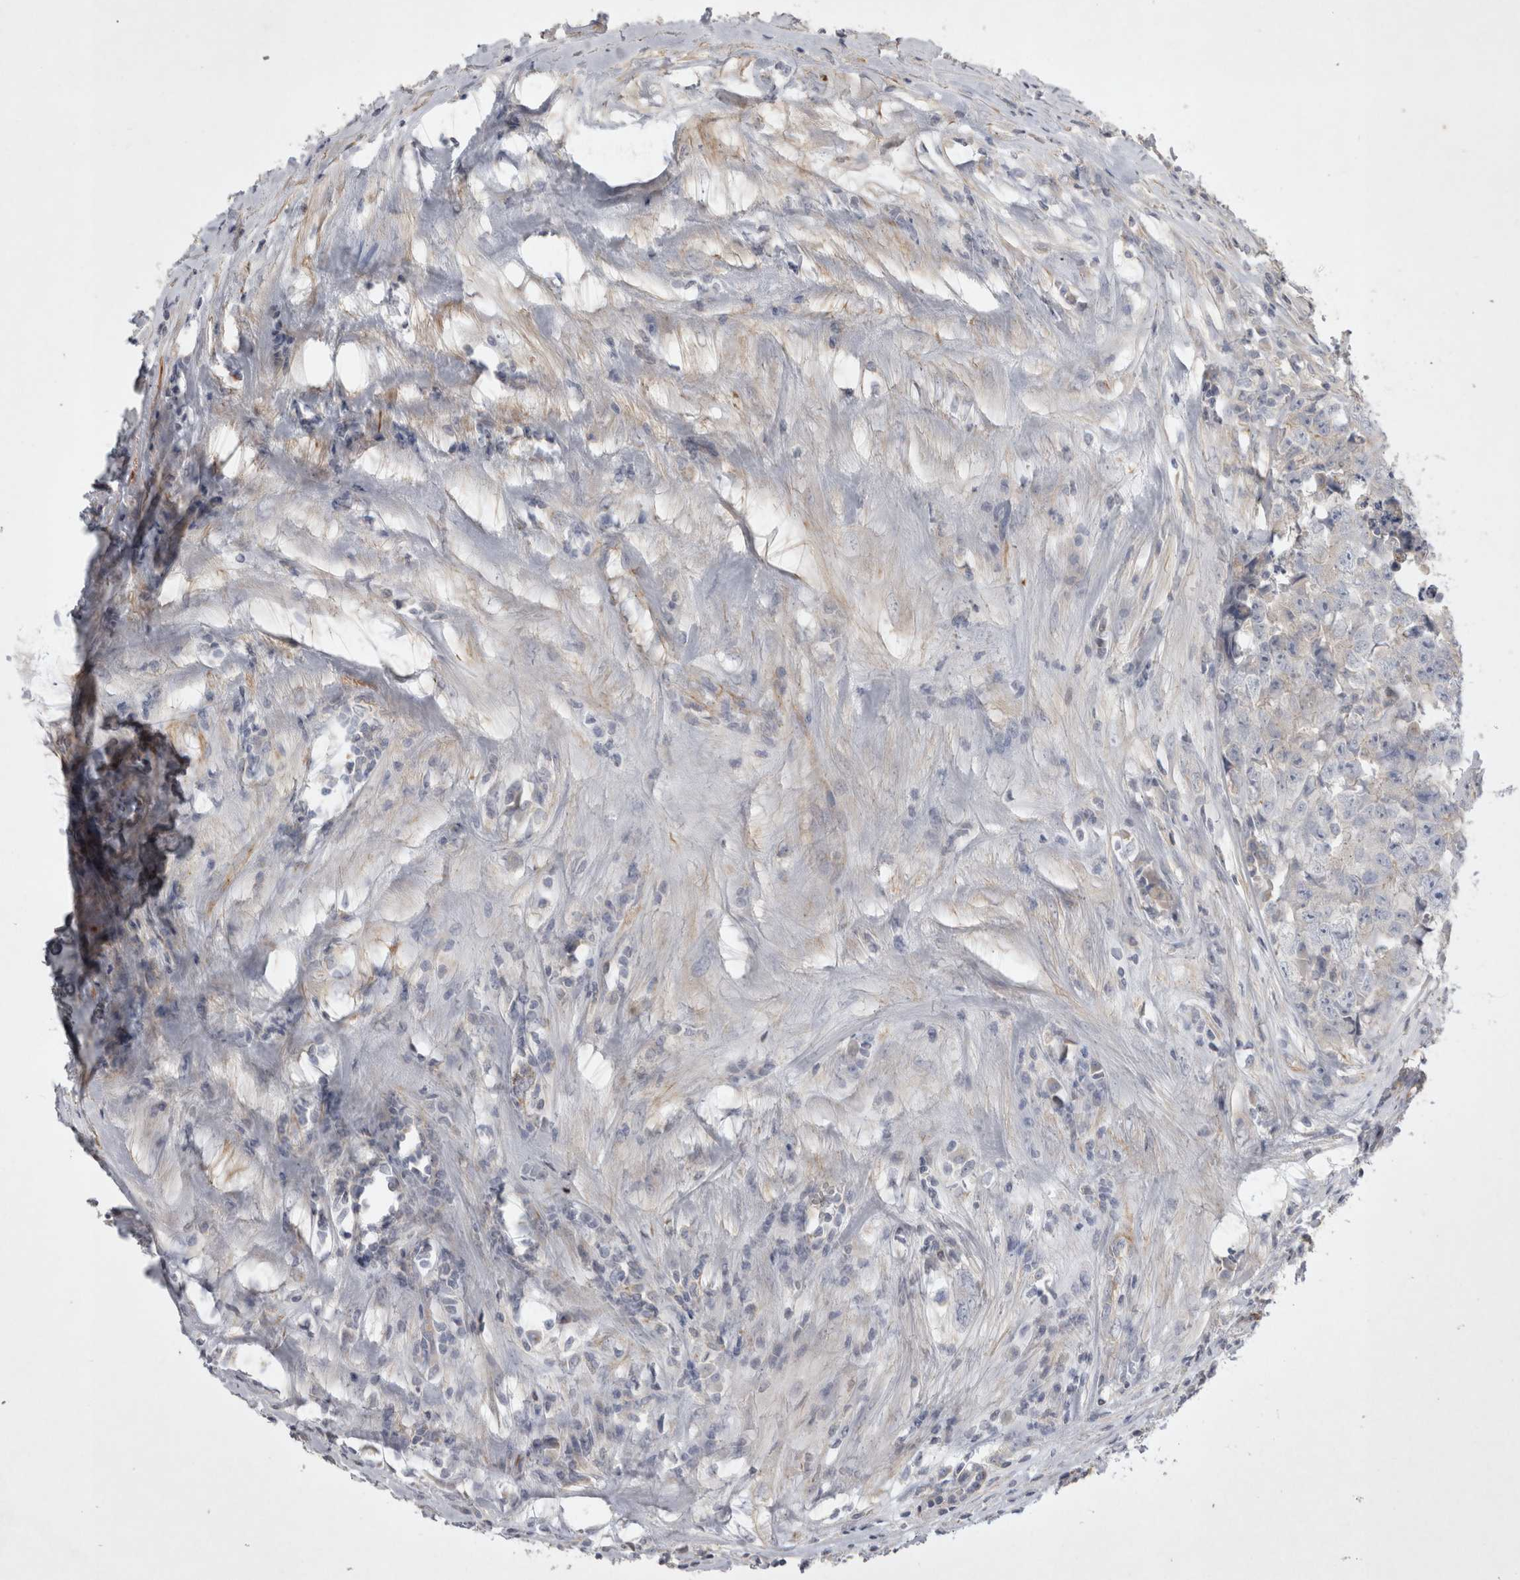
{"staining": {"intensity": "negative", "quantity": "none", "location": "none"}, "tissue": "testis cancer", "cell_type": "Tumor cells", "image_type": "cancer", "snomed": [{"axis": "morphology", "description": "Carcinoma, Embryonal, NOS"}, {"axis": "topography", "description": "Testis"}], "caption": "Tumor cells show no significant positivity in testis embryonal carcinoma.", "gene": "STRADB", "patient": {"sex": "male", "age": 25}}